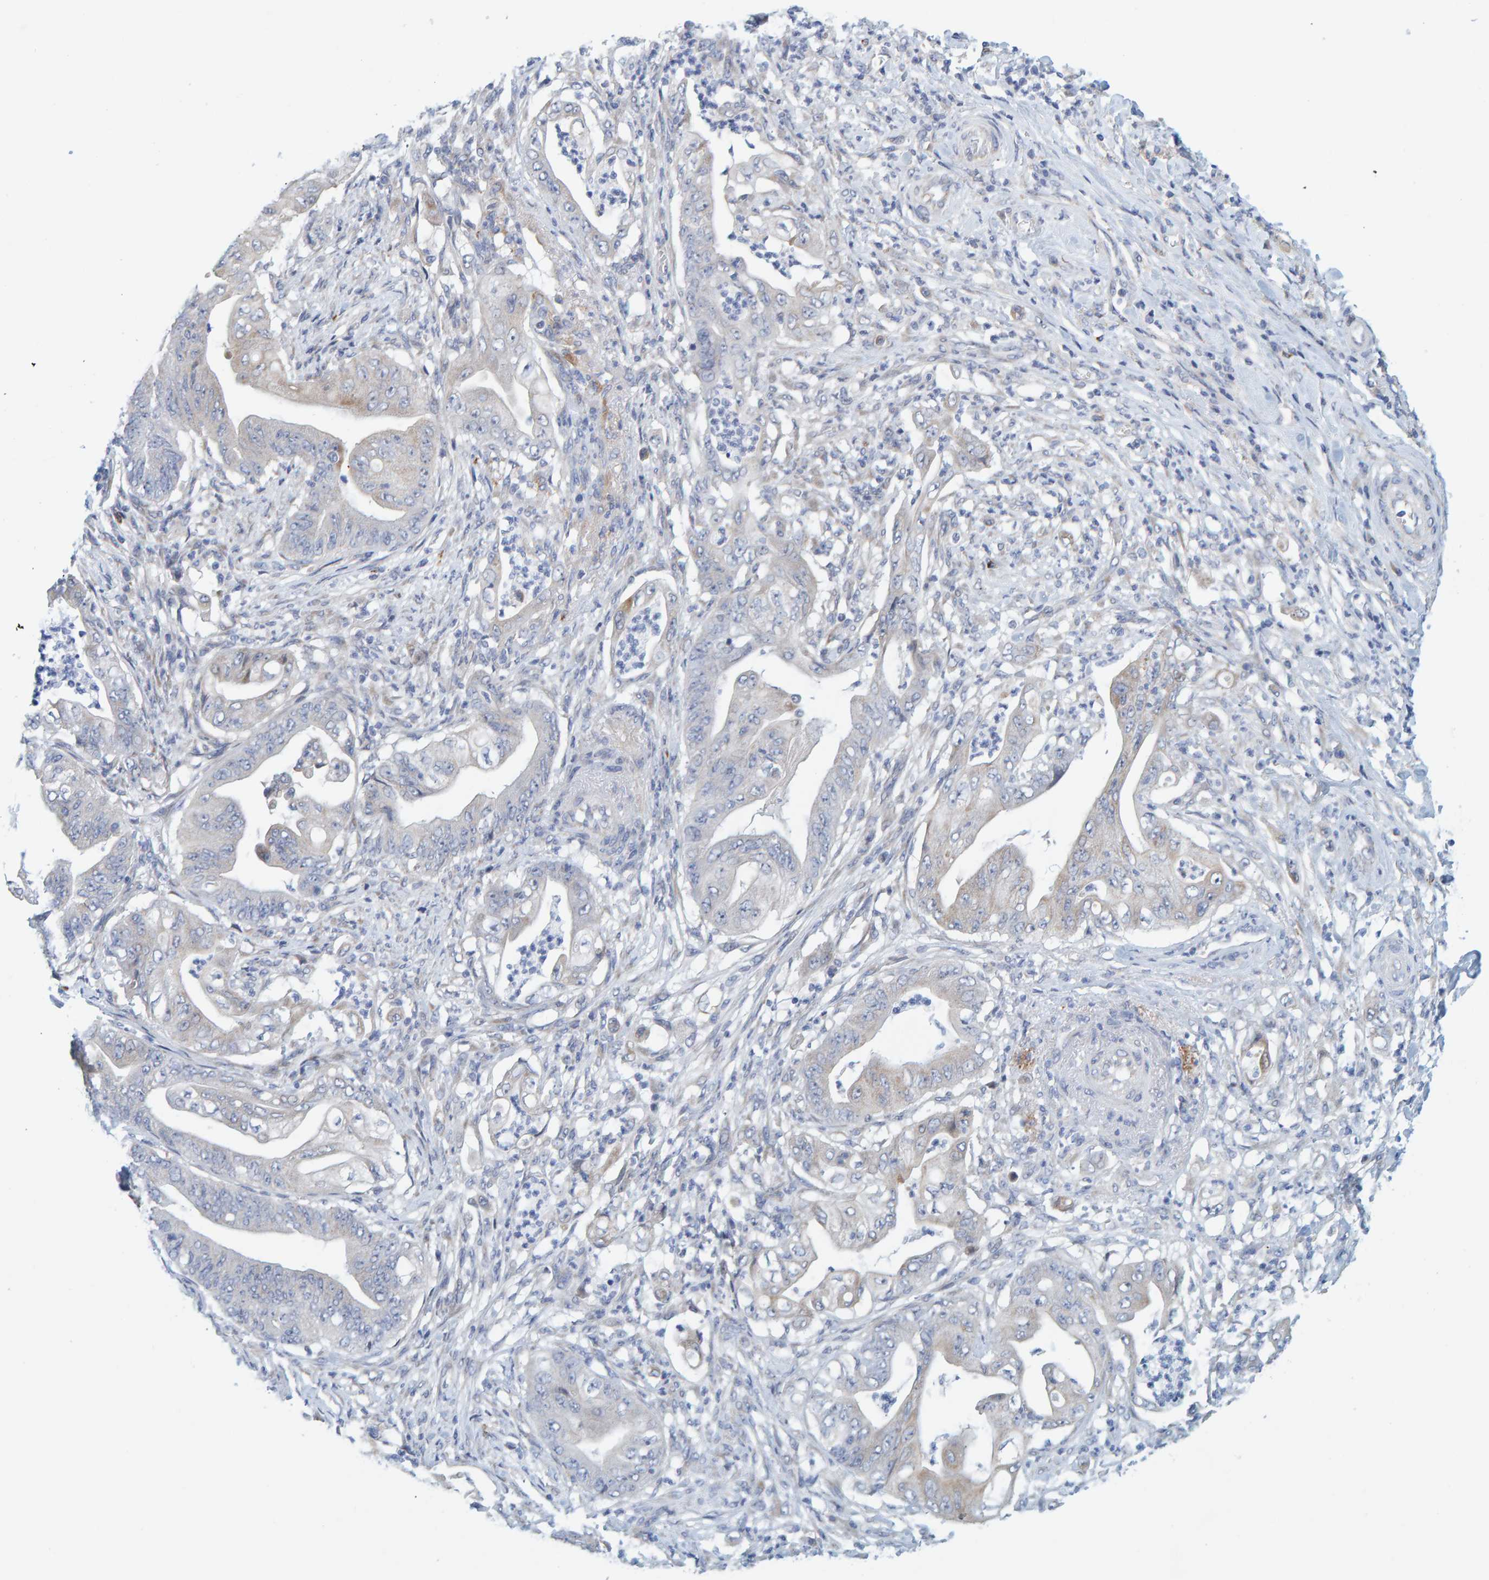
{"staining": {"intensity": "negative", "quantity": "none", "location": "none"}, "tissue": "stomach cancer", "cell_type": "Tumor cells", "image_type": "cancer", "snomed": [{"axis": "morphology", "description": "Adenocarcinoma, NOS"}, {"axis": "topography", "description": "Stomach"}], "caption": "Stomach cancer was stained to show a protein in brown. There is no significant positivity in tumor cells.", "gene": "ZC3H3", "patient": {"sex": "female", "age": 73}}